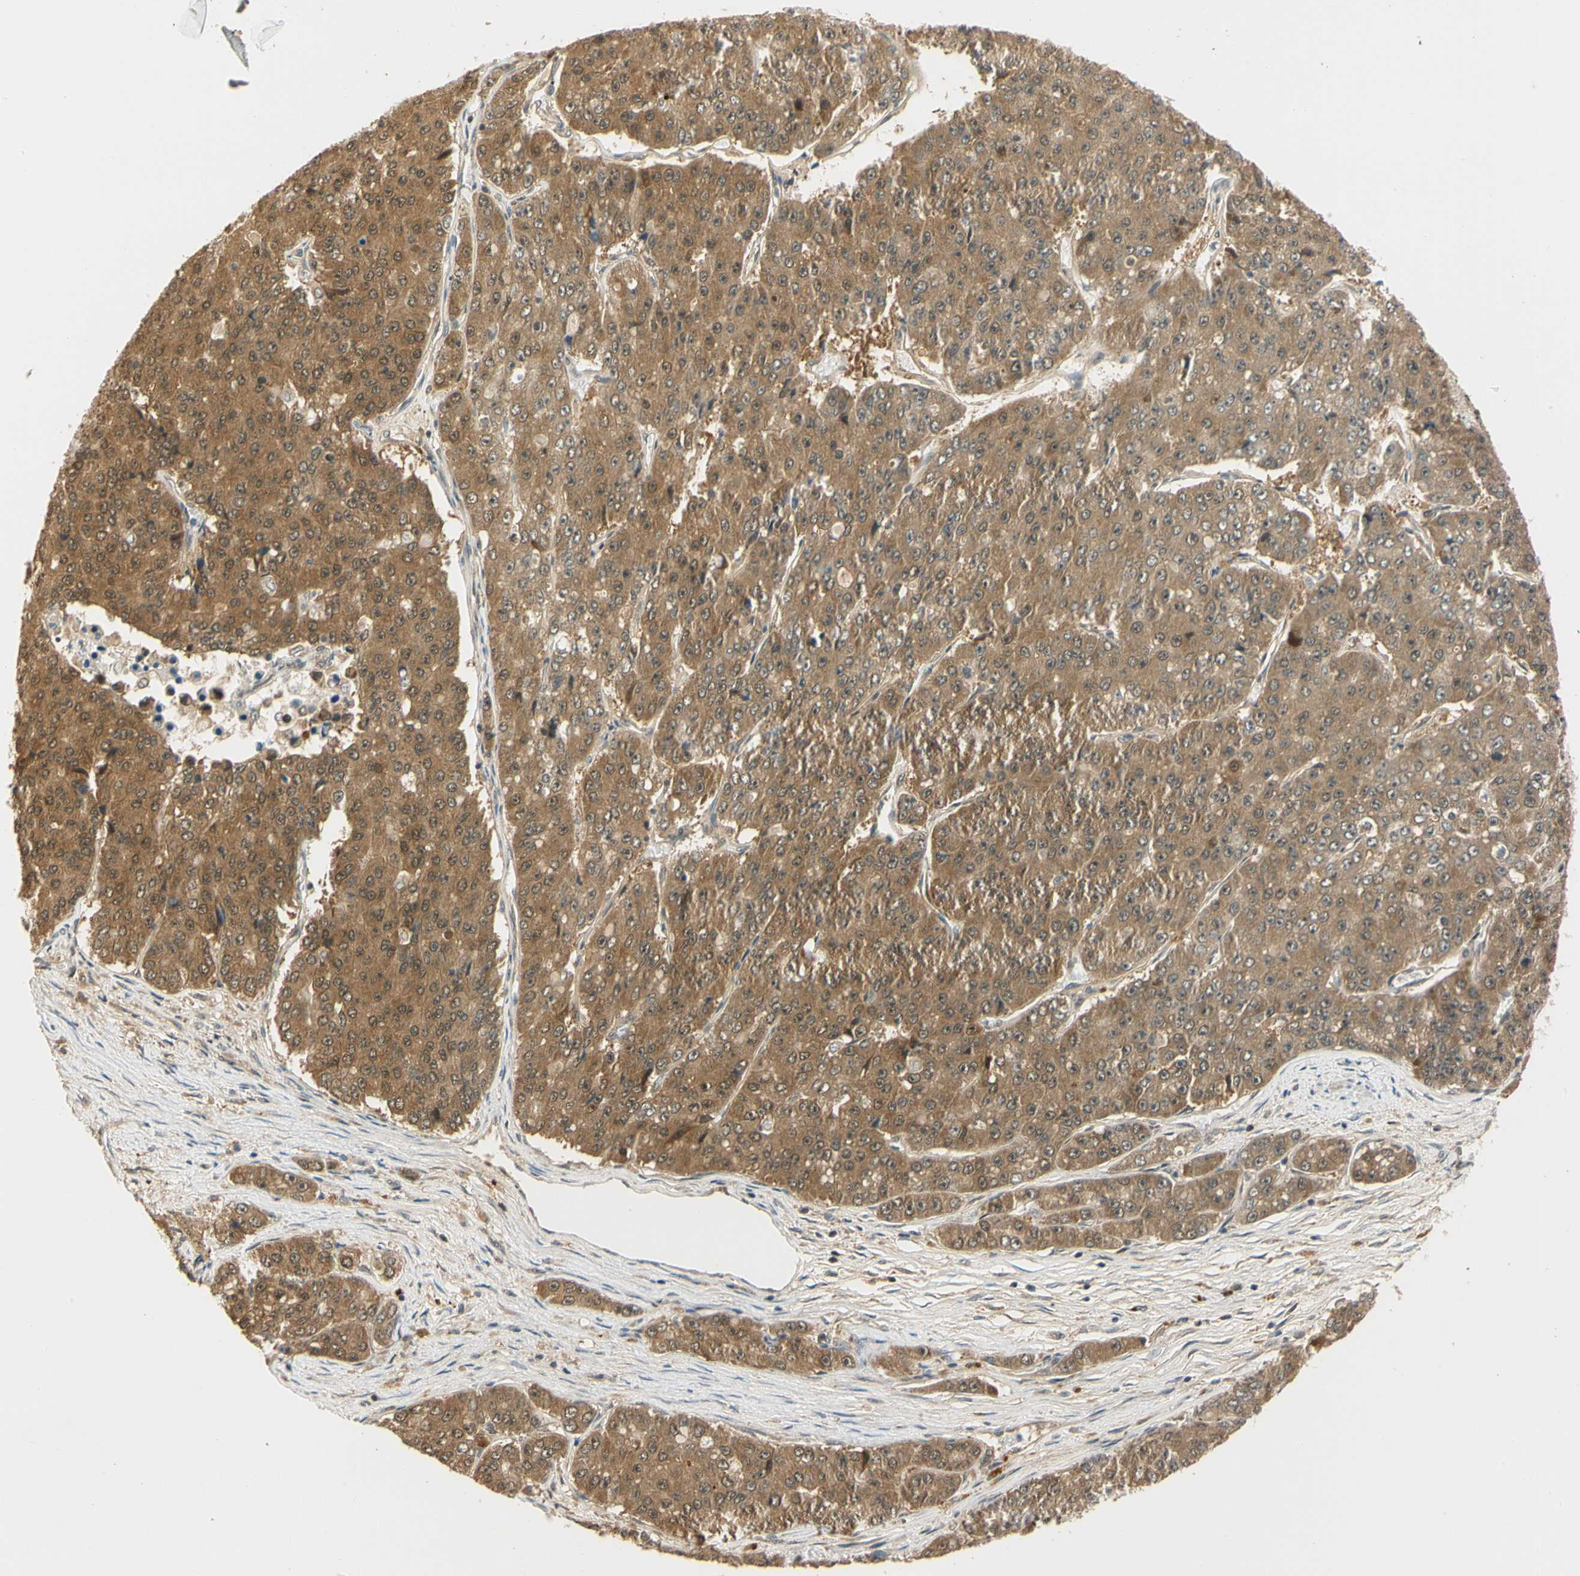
{"staining": {"intensity": "moderate", "quantity": ">75%", "location": "cytoplasmic/membranous"}, "tissue": "pancreatic cancer", "cell_type": "Tumor cells", "image_type": "cancer", "snomed": [{"axis": "morphology", "description": "Adenocarcinoma, NOS"}, {"axis": "topography", "description": "Pancreas"}], "caption": "Immunohistochemistry (DAB (3,3'-diaminobenzidine)) staining of pancreatic cancer exhibits moderate cytoplasmic/membranous protein expression in approximately >75% of tumor cells.", "gene": "UBE2Z", "patient": {"sex": "male", "age": 50}}